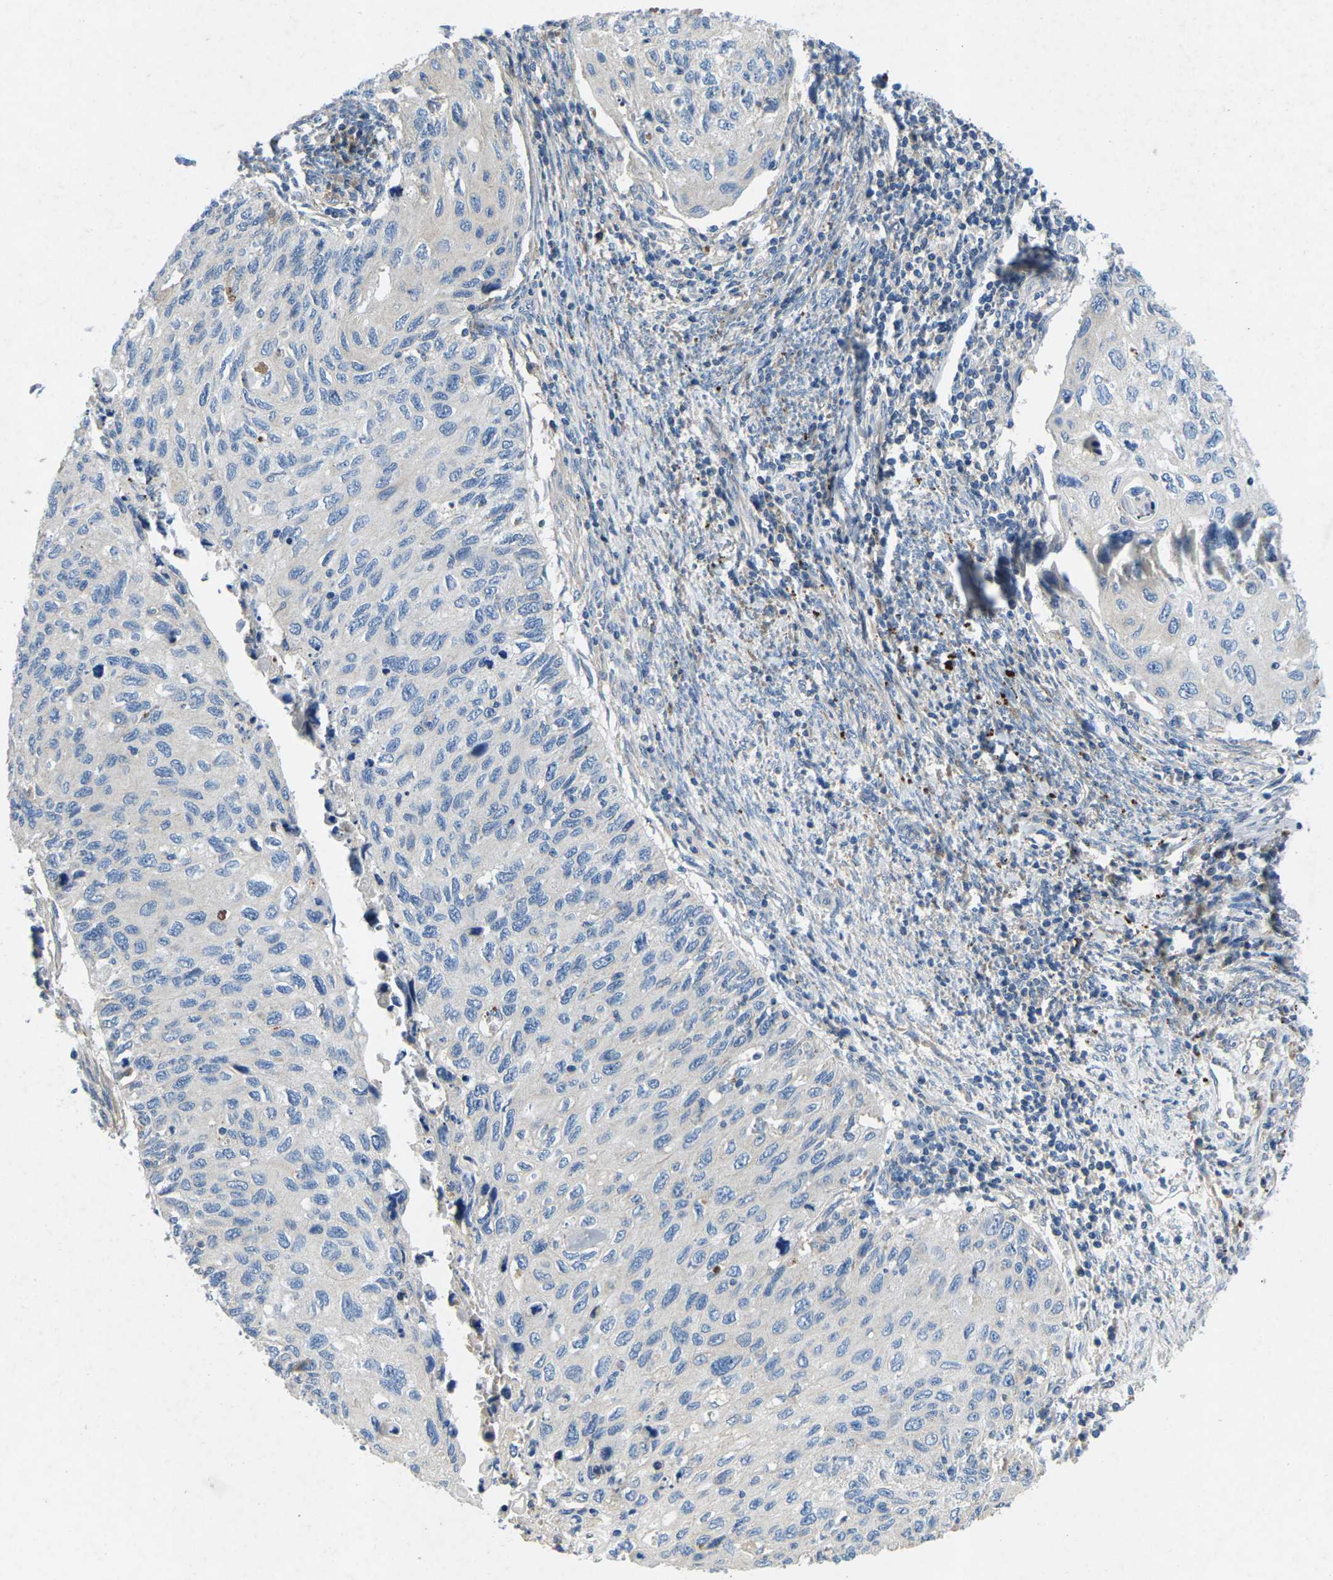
{"staining": {"intensity": "negative", "quantity": "none", "location": "none"}, "tissue": "cervical cancer", "cell_type": "Tumor cells", "image_type": "cancer", "snomed": [{"axis": "morphology", "description": "Squamous cell carcinoma, NOS"}, {"axis": "topography", "description": "Cervix"}], "caption": "DAB immunohistochemical staining of cervical cancer (squamous cell carcinoma) exhibits no significant staining in tumor cells.", "gene": "PDCD6IP", "patient": {"sex": "female", "age": 70}}